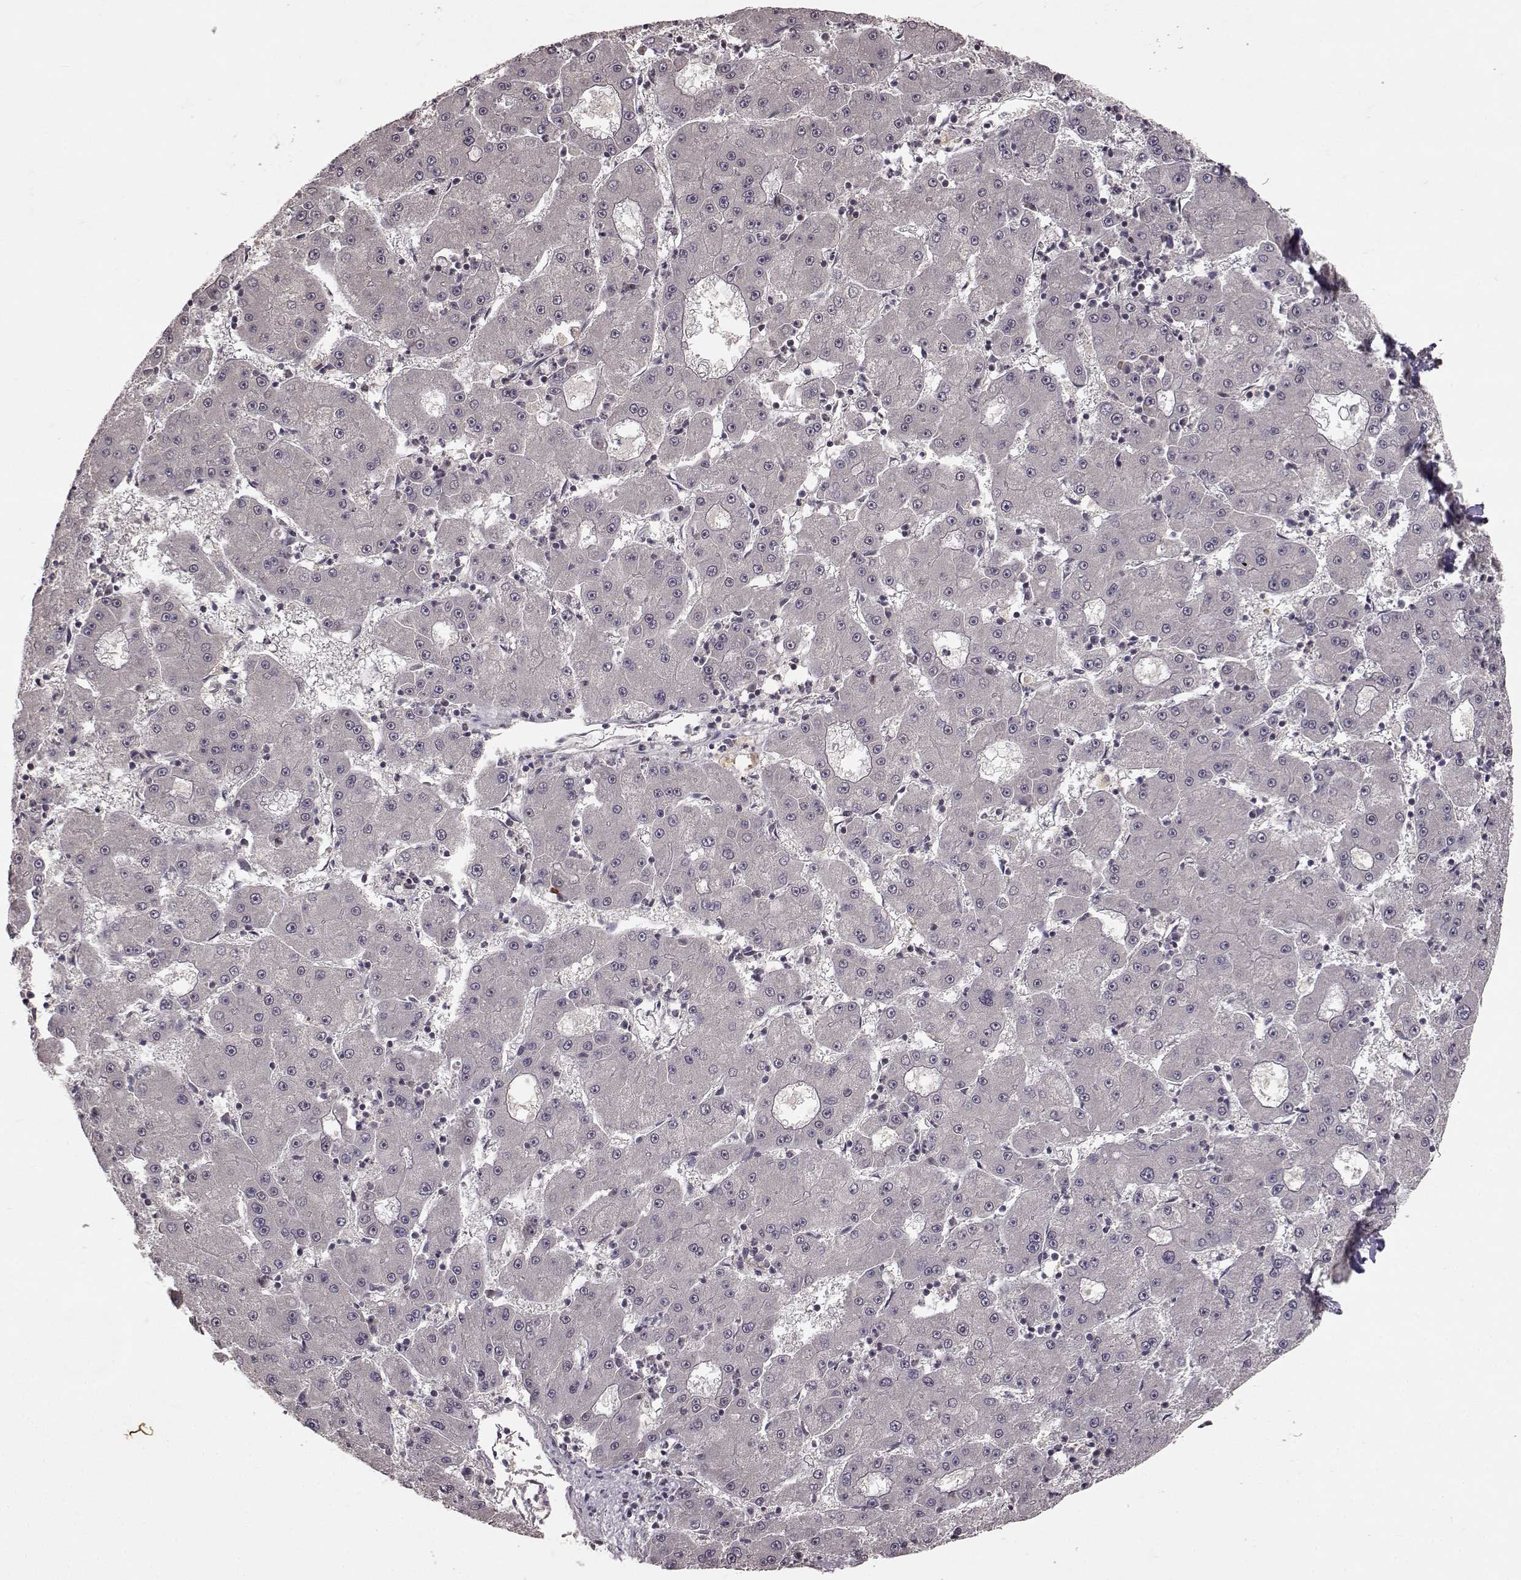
{"staining": {"intensity": "negative", "quantity": "none", "location": "none"}, "tissue": "liver cancer", "cell_type": "Tumor cells", "image_type": "cancer", "snomed": [{"axis": "morphology", "description": "Carcinoma, Hepatocellular, NOS"}, {"axis": "topography", "description": "Liver"}], "caption": "Tumor cells show no significant protein expression in liver hepatocellular carcinoma.", "gene": "NTRK2", "patient": {"sex": "male", "age": 73}}